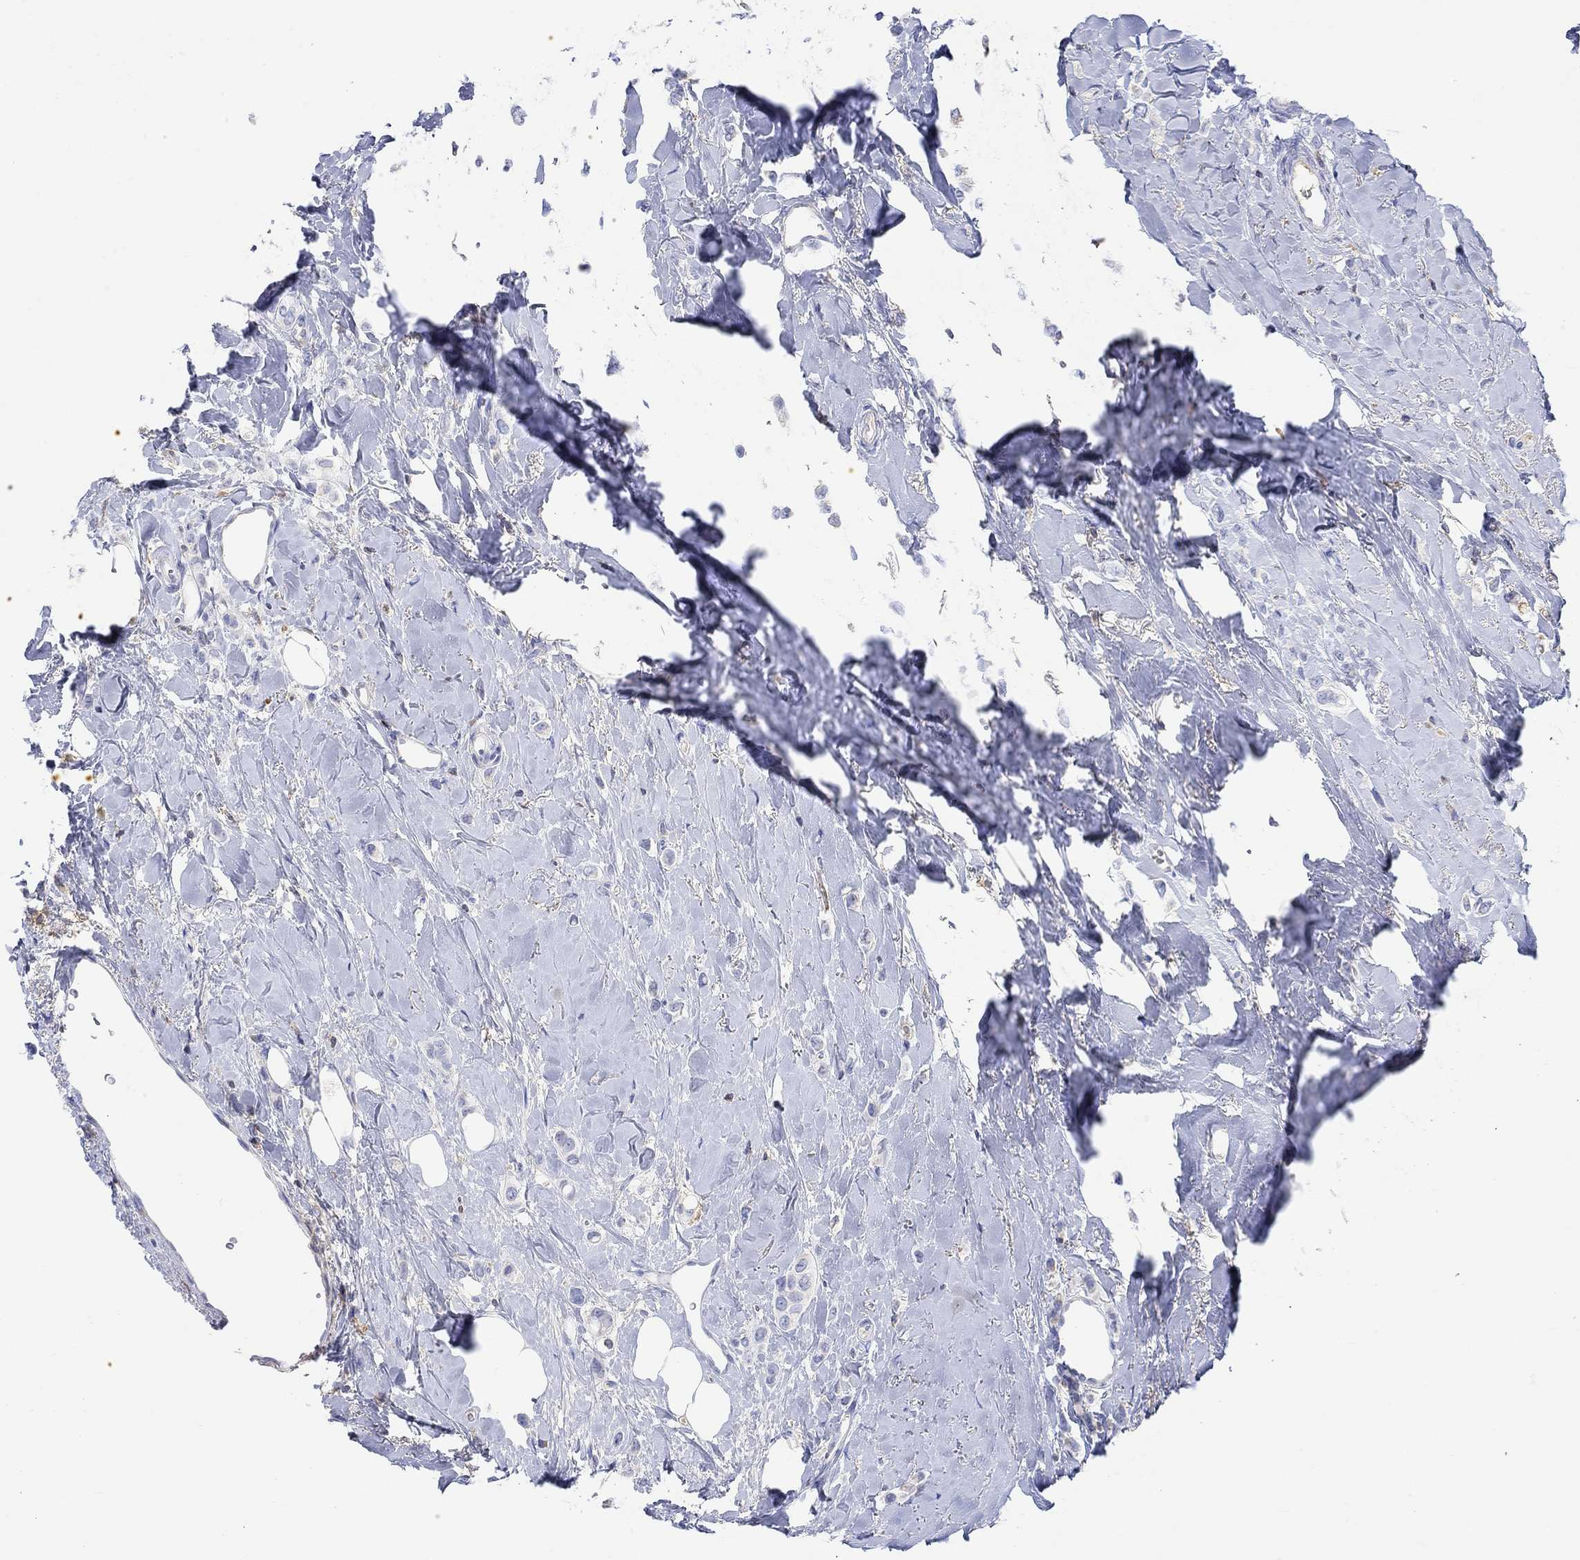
{"staining": {"intensity": "negative", "quantity": "none", "location": "none"}, "tissue": "breast cancer", "cell_type": "Tumor cells", "image_type": "cancer", "snomed": [{"axis": "morphology", "description": "Lobular carcinoma"}, {"axis": "topography", "description": "Breast"}], "caption": "Histopathology image shows no protein positivity in tumor cells of breast lobular carcinoma tissue.", "gene": "GCM1", "patient": {"sex": "female", "age": 66}}